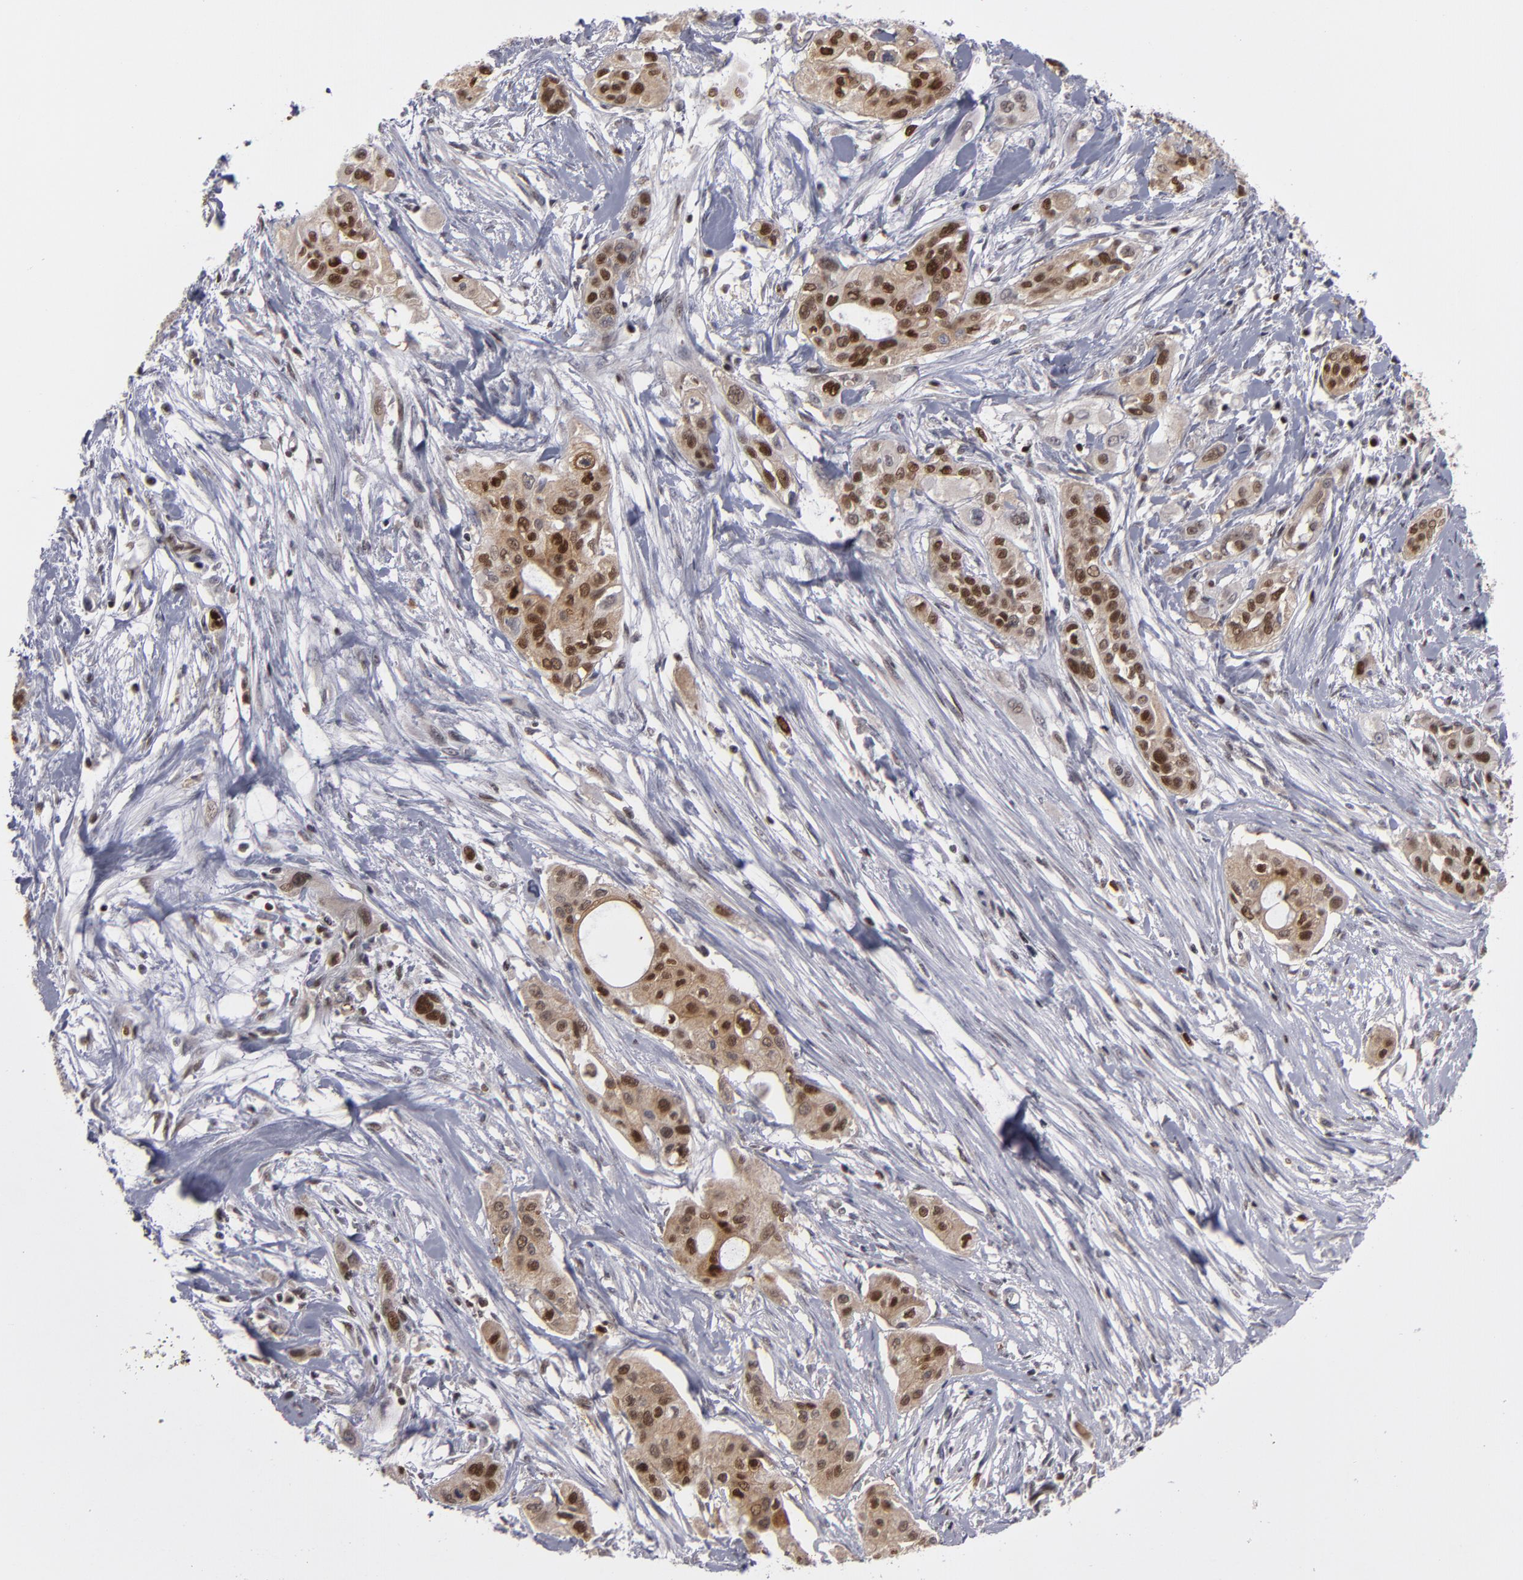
{"staining": {"intensity": "moderate", "quantity": ">75%", "location": "cytoplasmic/membranous,nuclear"}, "tissue": "pancreatic cancer", "cell_type": "Tumor cells", "image_type": "cancer", "snomed": [{"axis": "morphology", "description": "Adenocarcinoma, NOS"}, {"axis": "topography", "description": "Pancreas"}], "caption": "Moderate cytoplasmic/membranous and nuclear protein positivity is identified in about >75% of tumor cells in pancreatic adenocarcinoma. (IHC, brightfield microscopy, high magnification).", "gene": "GSR", "patient": {"sex": "female", "age": 60}}